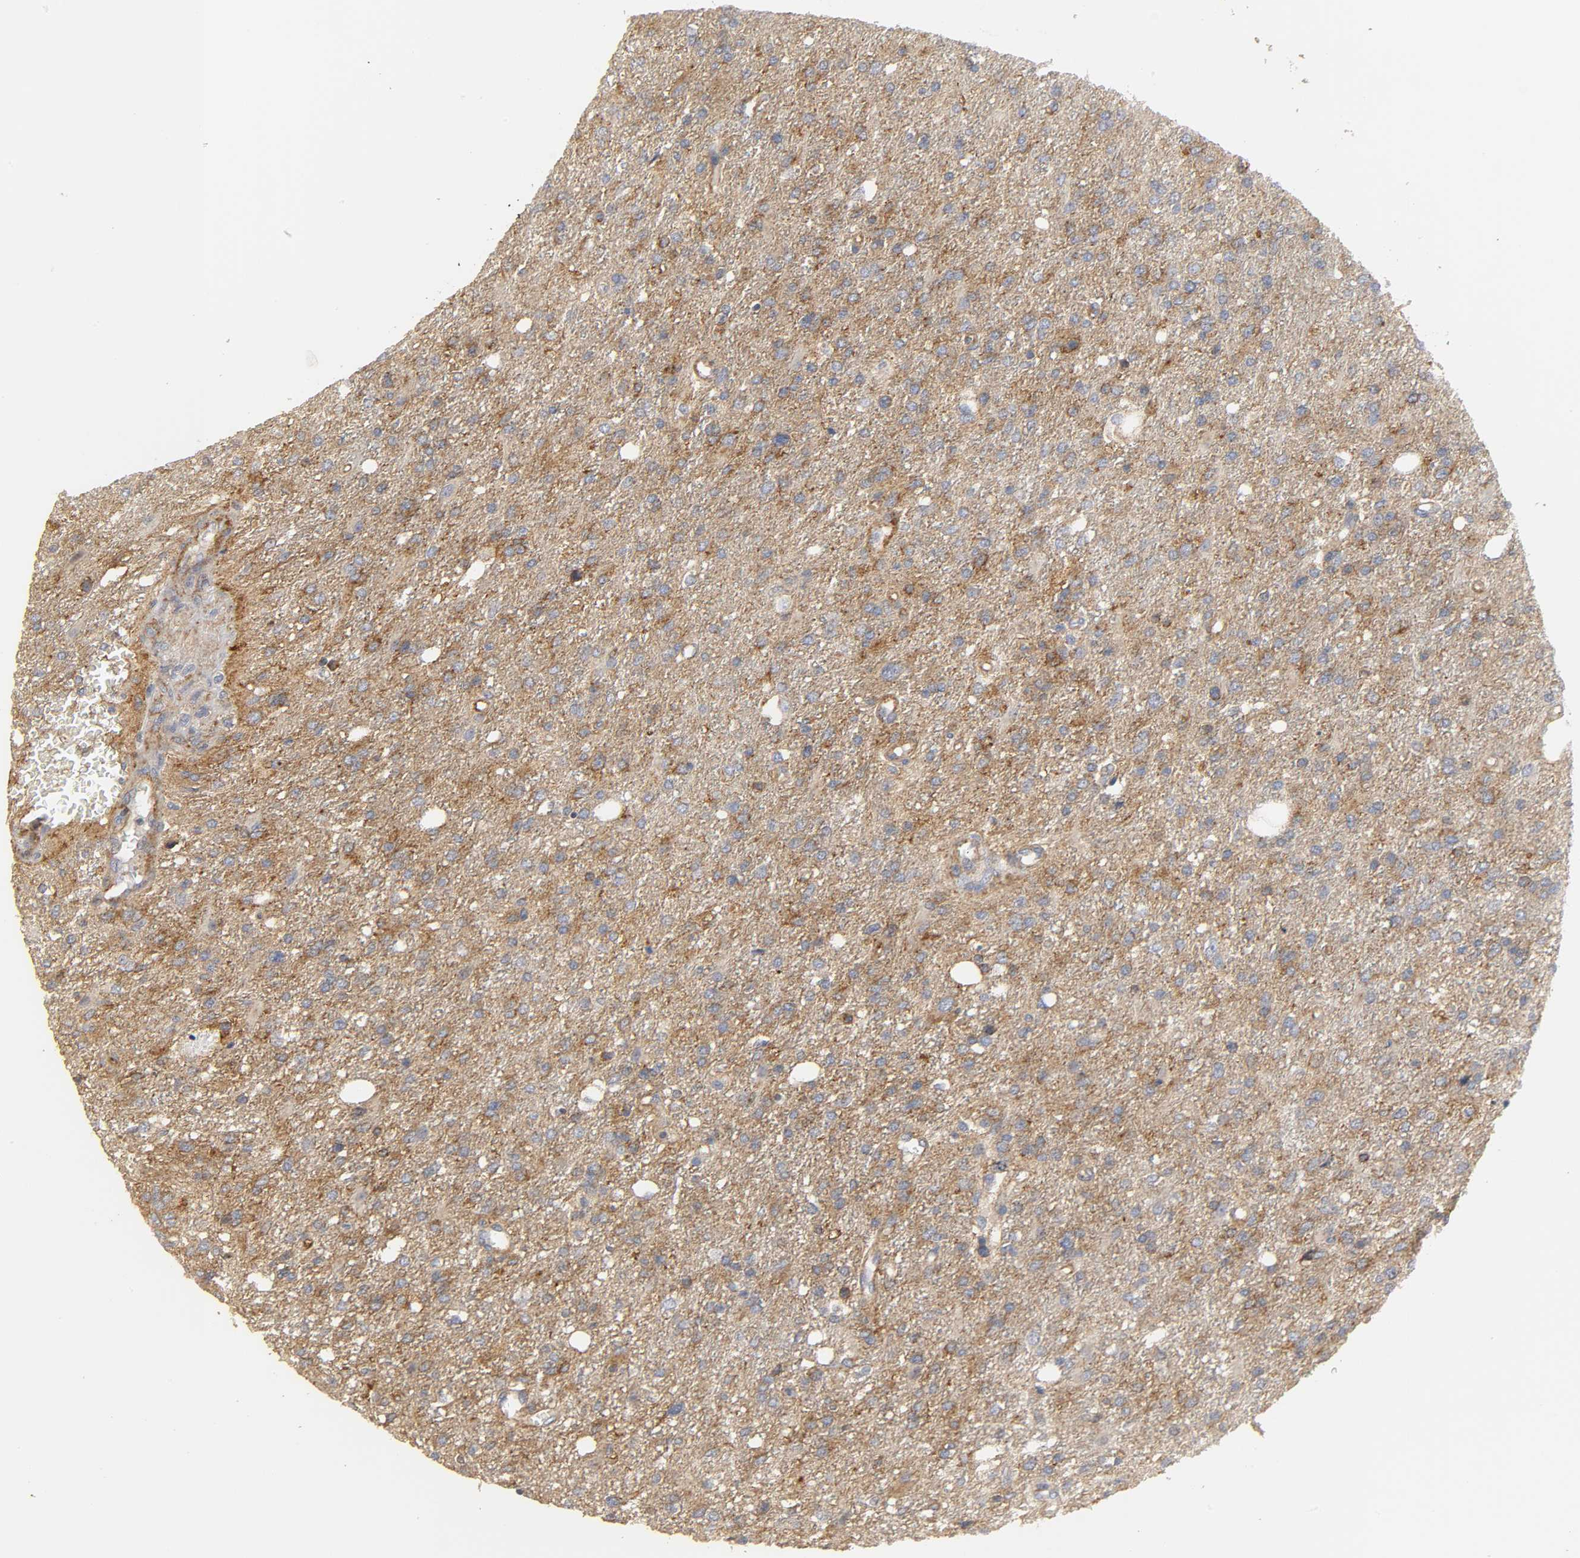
{"staining": {"intensity": "strong", "quantity": ">75%", "location": "cytoplasmic/membranous"}, "tissue": "glioma", "cell_type": "Tumor cells", "image_type": "cancer", "snomed": [{"axis": "morphology", "description": "Glioma, malignant, High grade"}, {"axis": "topography", "description": "Cerebral cortex"}], "caption": "IHC staining of glioma, which reveals high levels of strong cytoplasmic/membranous expression in about >75% of tumor cells indicating strong cytoplasmic/membranous protein positivity. The staining was performed using DAB (brown) for protein detection and nuclei were counterstained in hematoxylin (blue).", "gene": "SH3GLB1", "patient": {"sex": "male", "age": 76}}